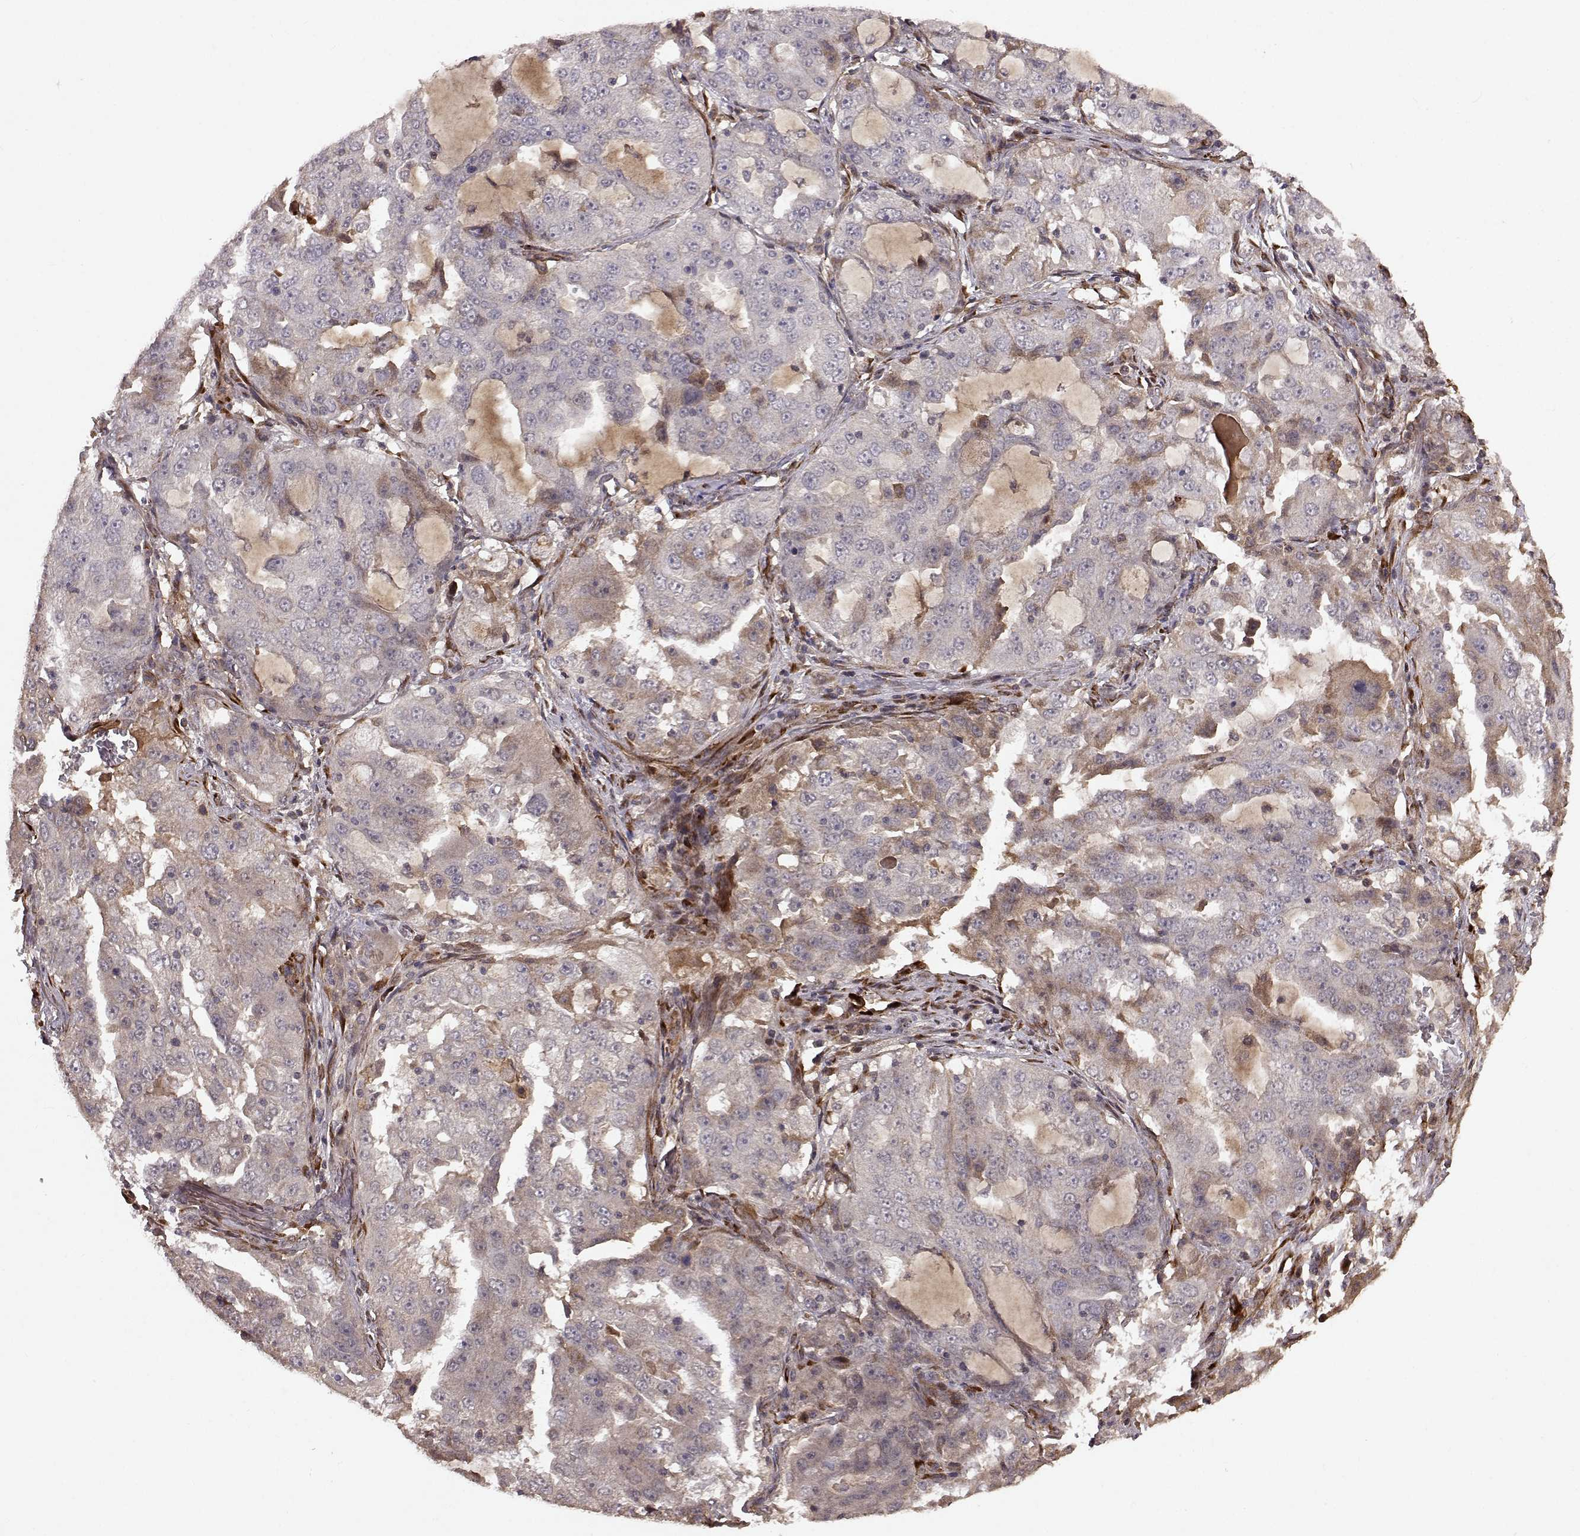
{"staining": {"intensity": "weak", "quantity": "<25%", "location": "cytoplasmic/membranous"}, "tissue": "lung cancer", "cell_type": "Tumor cells", "image_type": "cancer", "snomed": [{"axis": "morphology", "description": "Adenocarcinoma, NOS"}, {"axis": "topography", "description": "Lung"}], "caption": "This is an immunohistochemistry image of human lung cancer. There is no positivity in tumor cells.", "gene": "FSTL1", "patient": {"sex": "female", "age": 61}}